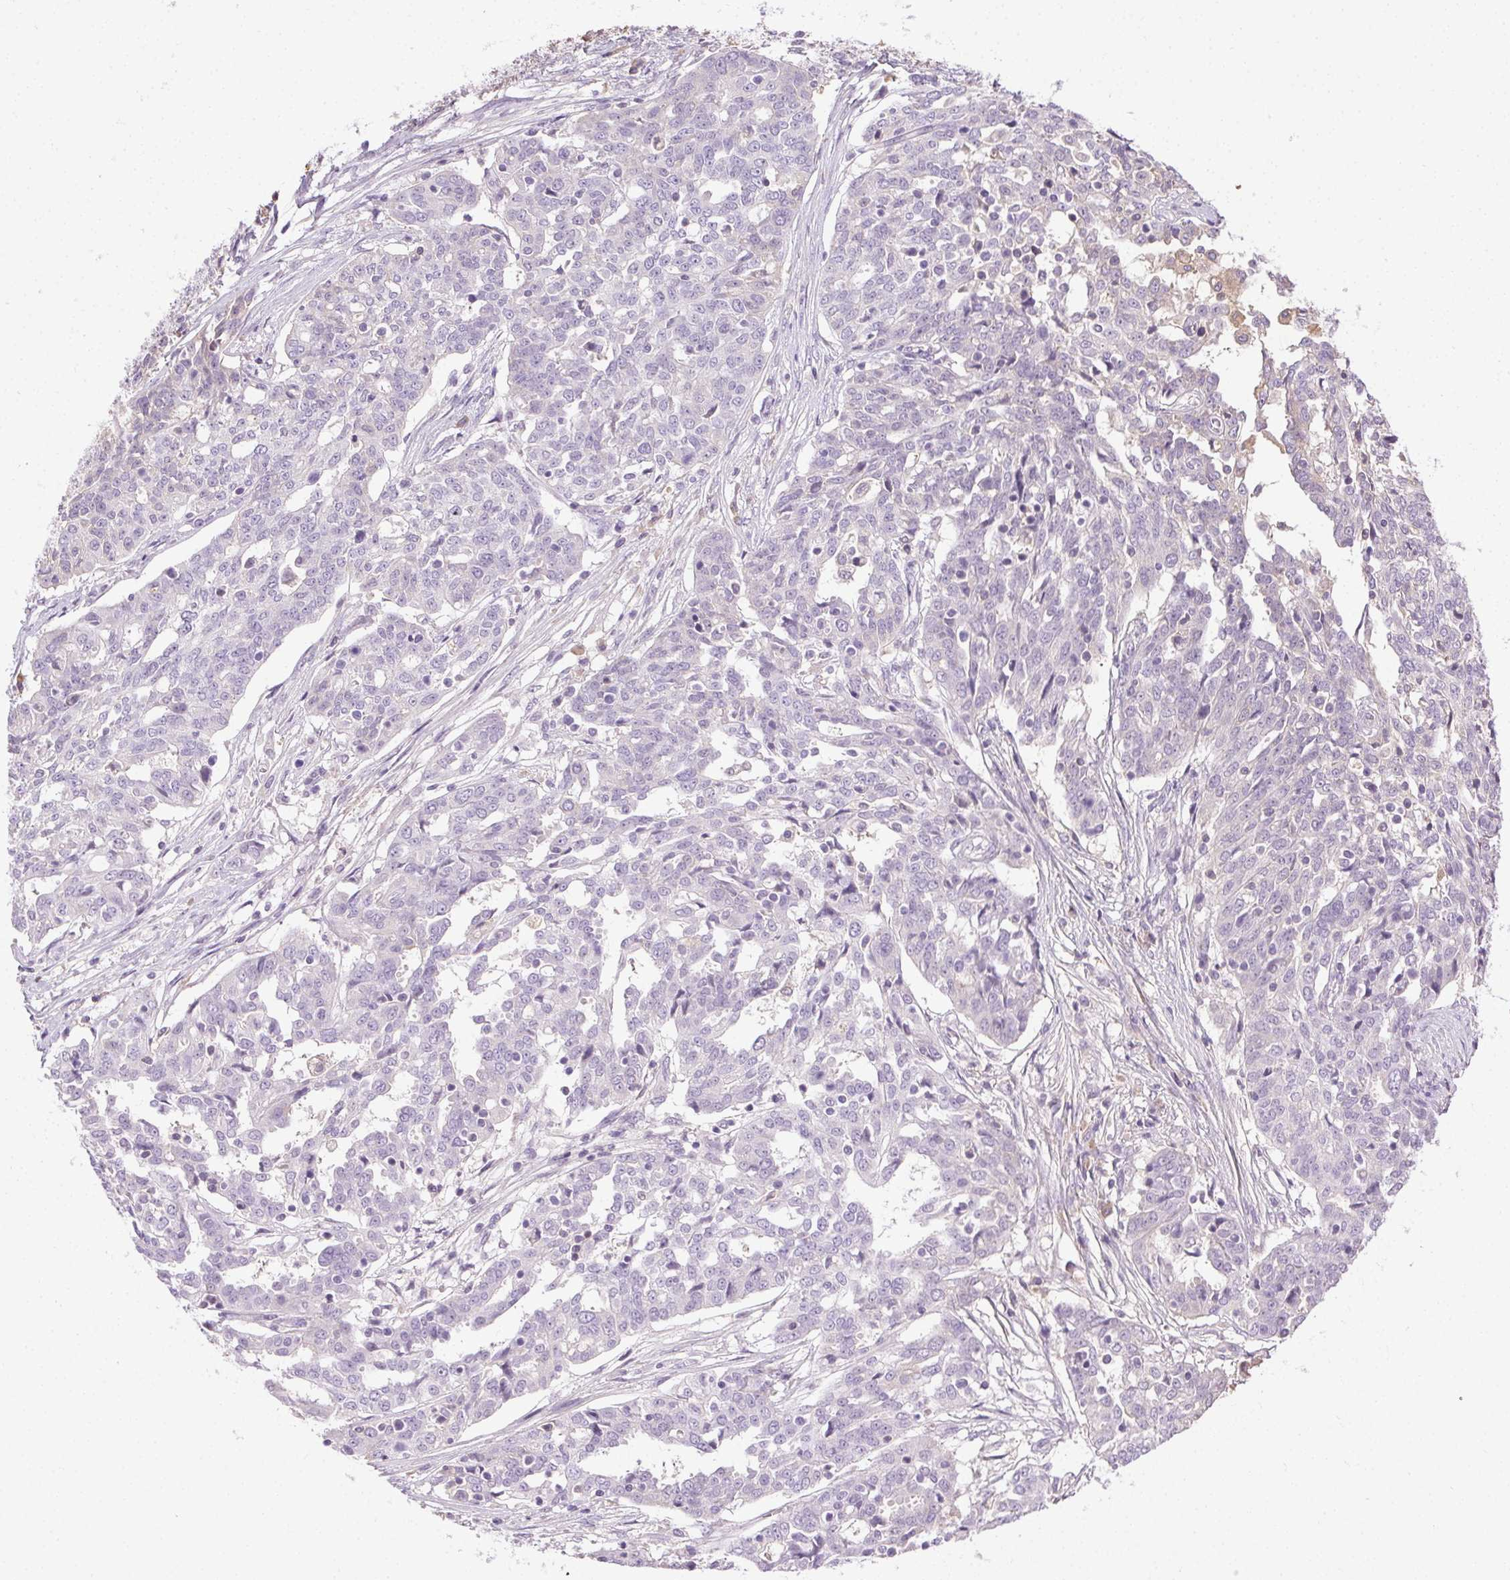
{"staining": {"intensity": "negative", "quantity": "none", "location": "none"}, "tissue": "ovarian cancer", "cell_type": "Tumor cells", "image_type": "cancer", "snomed": [{"axis": "morphology", "description": "Cystadenocarcinoma, serous, NOS"}, {"axis": "topography", "description": "Ovary"}], "caption": "This is an immunohistochemistry (IHC) micrograph of ovarian cancer. There is no staining in tumor cells.", "gene": "BPIFB2", "patient": {"sex": "female", "age": 67}}